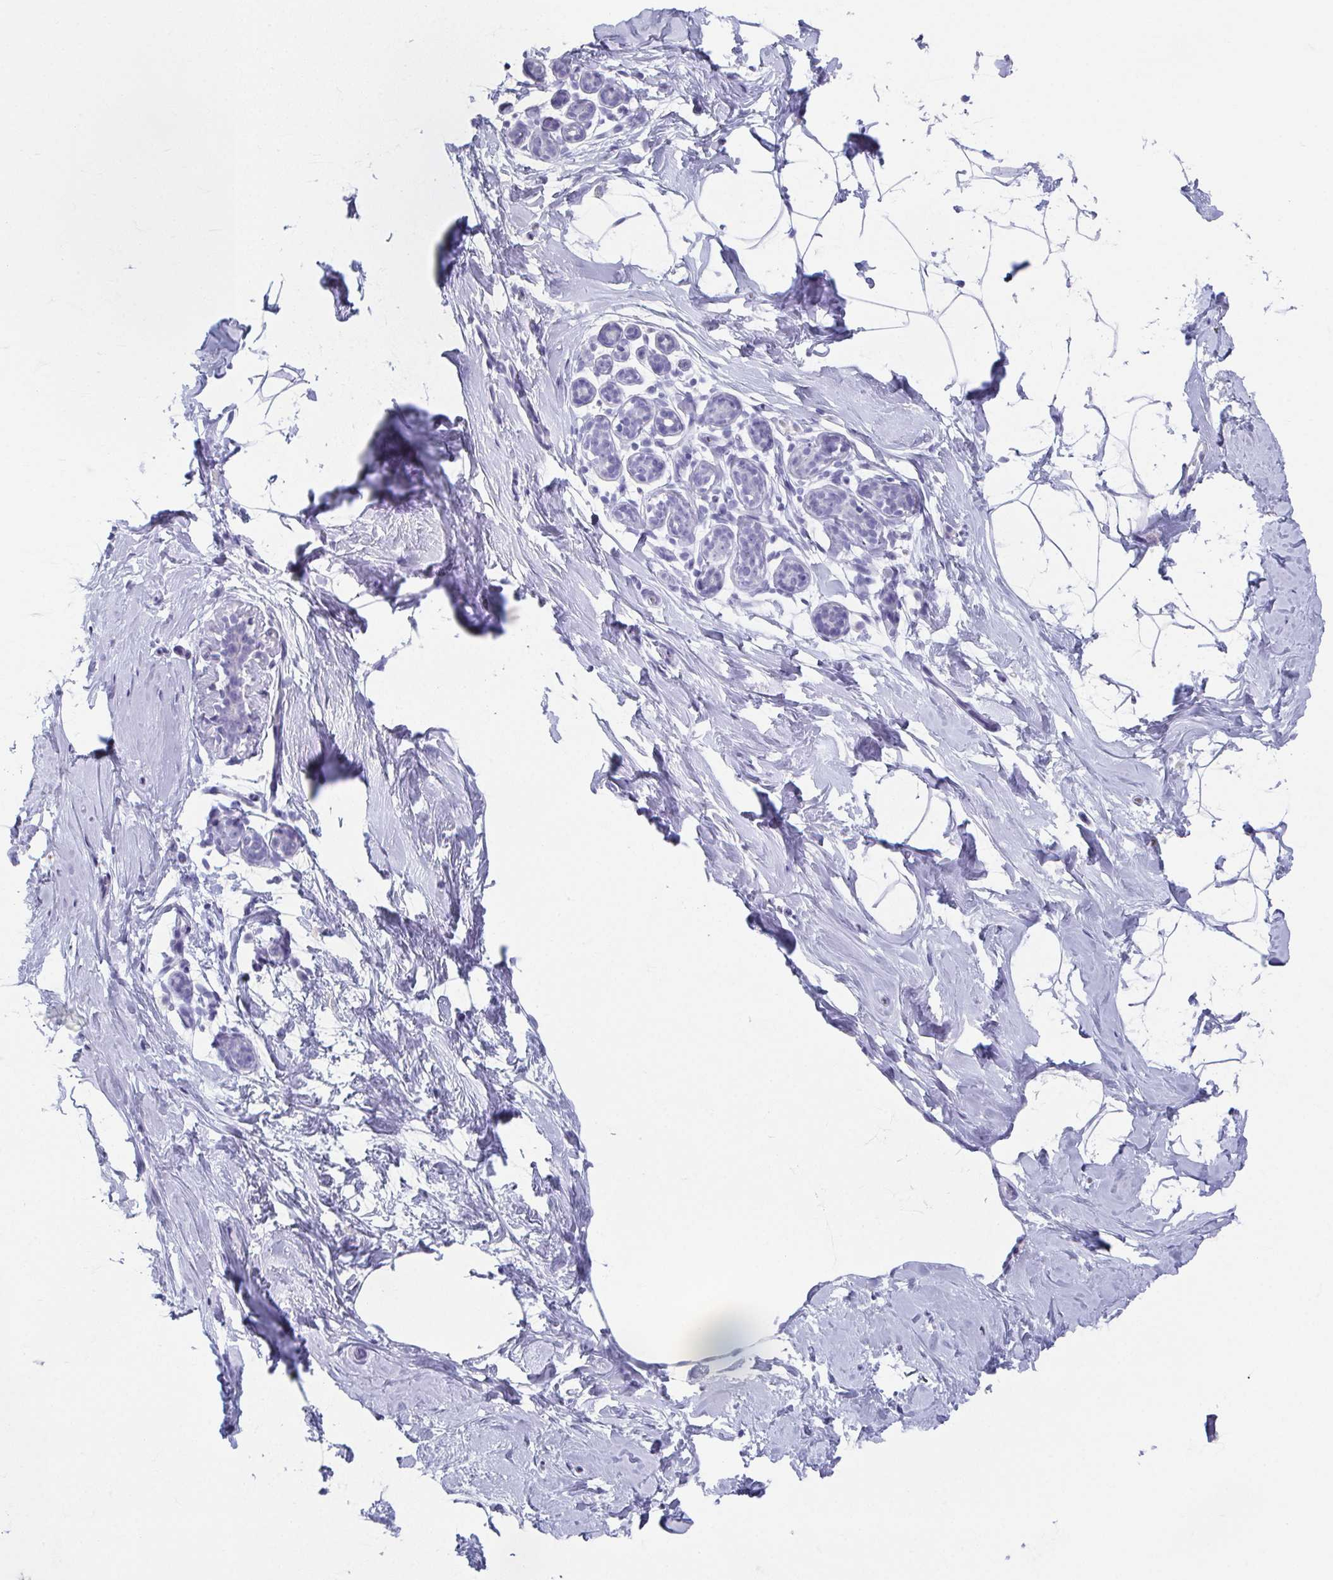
{"staining": {"intensity": "negative", "quantity": "none", "location": "none"}, "tissue": "breast", "cell_type": "Adipocytes", "image_type": "normal", "snomed": [{"axis": "morphology", "description": "Normal tissue, NOS"}, {"axis": "topography", "description": "Breast"}], "caption": "Immunohistochemistry image of unremarkable breast: human breast stained with DAB (3,3'-diaminobenzidine) reveals no significant protein expression in adipocytes.", "gene": "GHRL", "patient": {"sex": "female", "age": 32}}